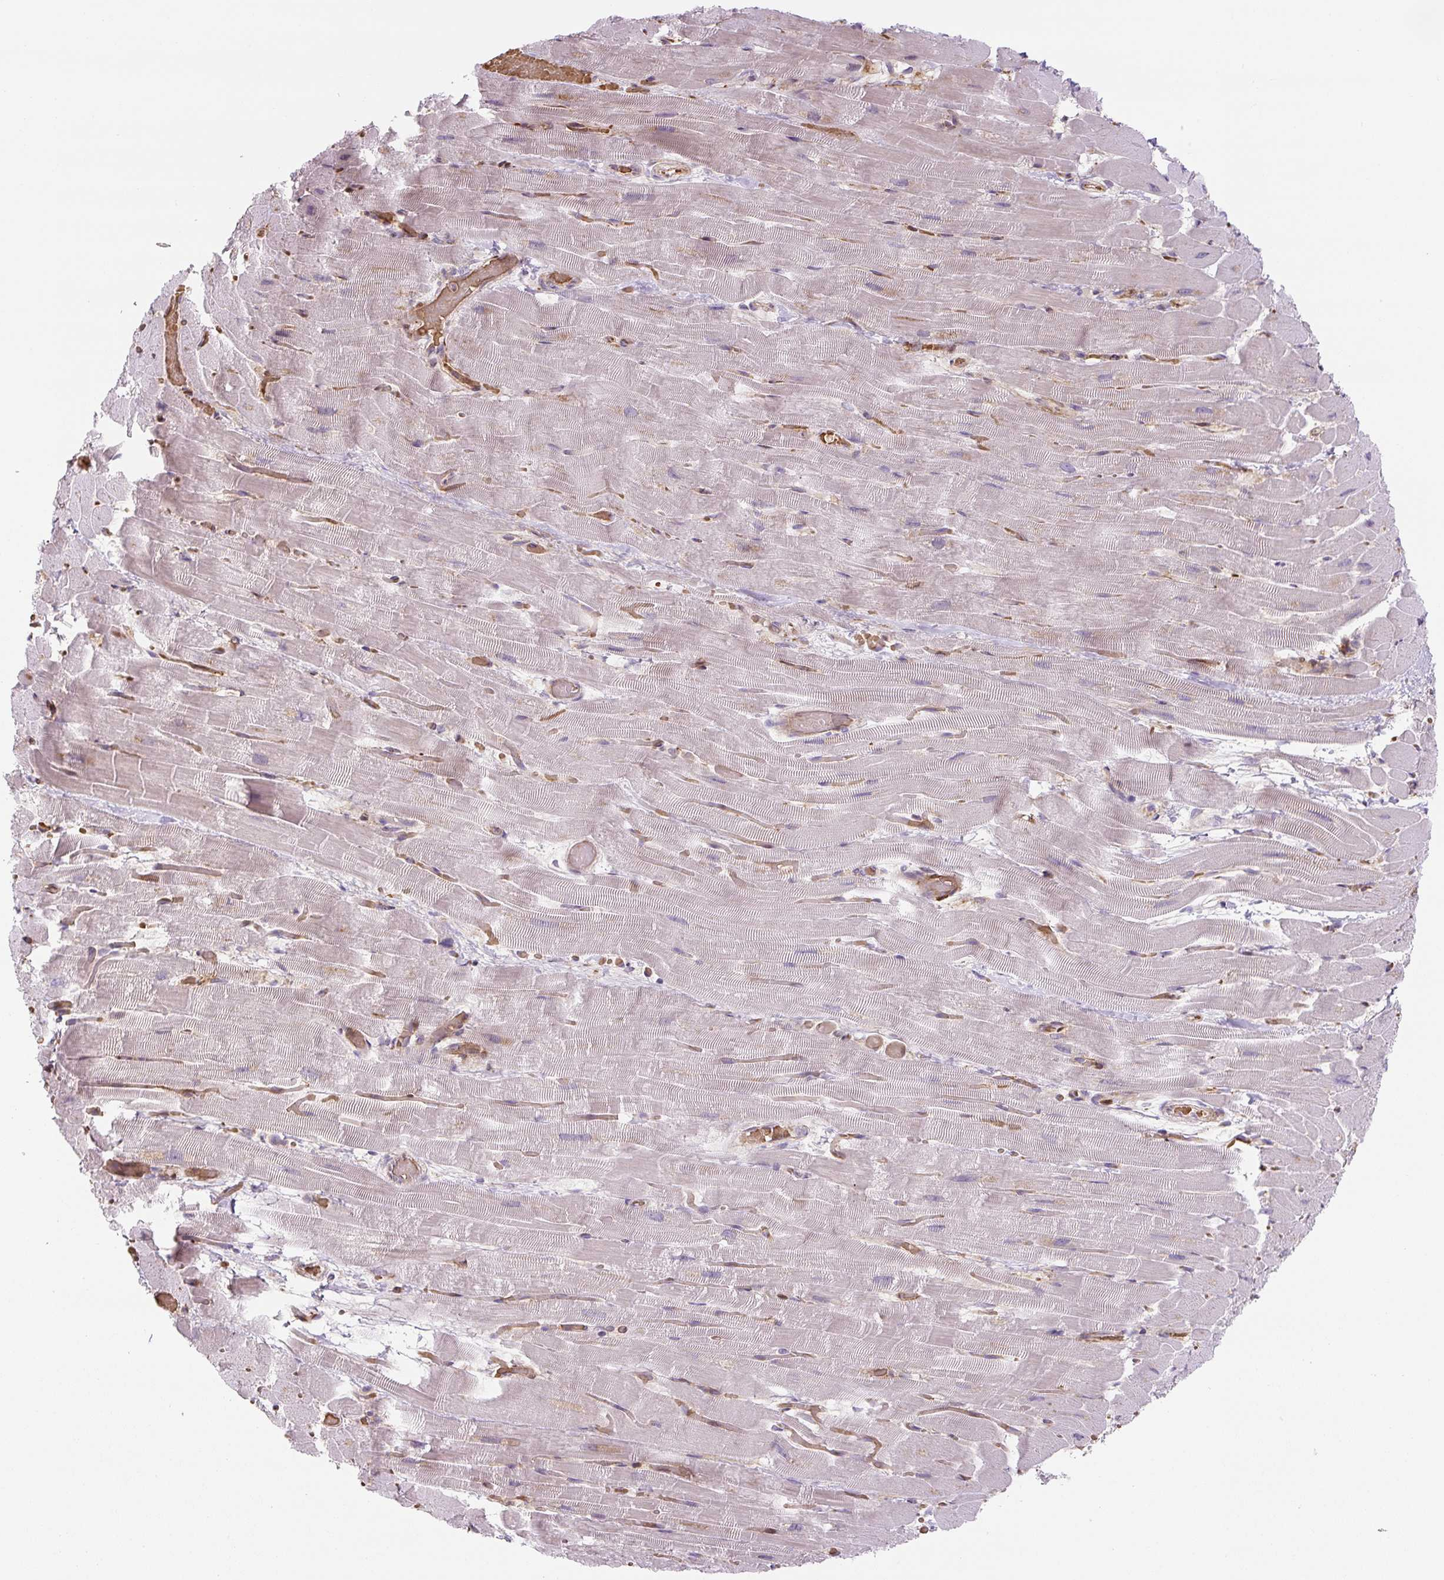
{"staining": {"intensity": "negative", "quantity": "none", "location": "none"}, "tissue": "heart muscle", "cell_type": "Cardiomyocytes", "image_type": "normal", "snomed": [{"axis": "morphology", "description": "Normal tissue, NOS"}, {"axis": "topography", "description": "Heart"}], "caption": "The image exhibits no staining of cardiomyocytes in benign heart muscle.", "gene": "RASA1", "patient": {"sex": "male", "age": 37}}